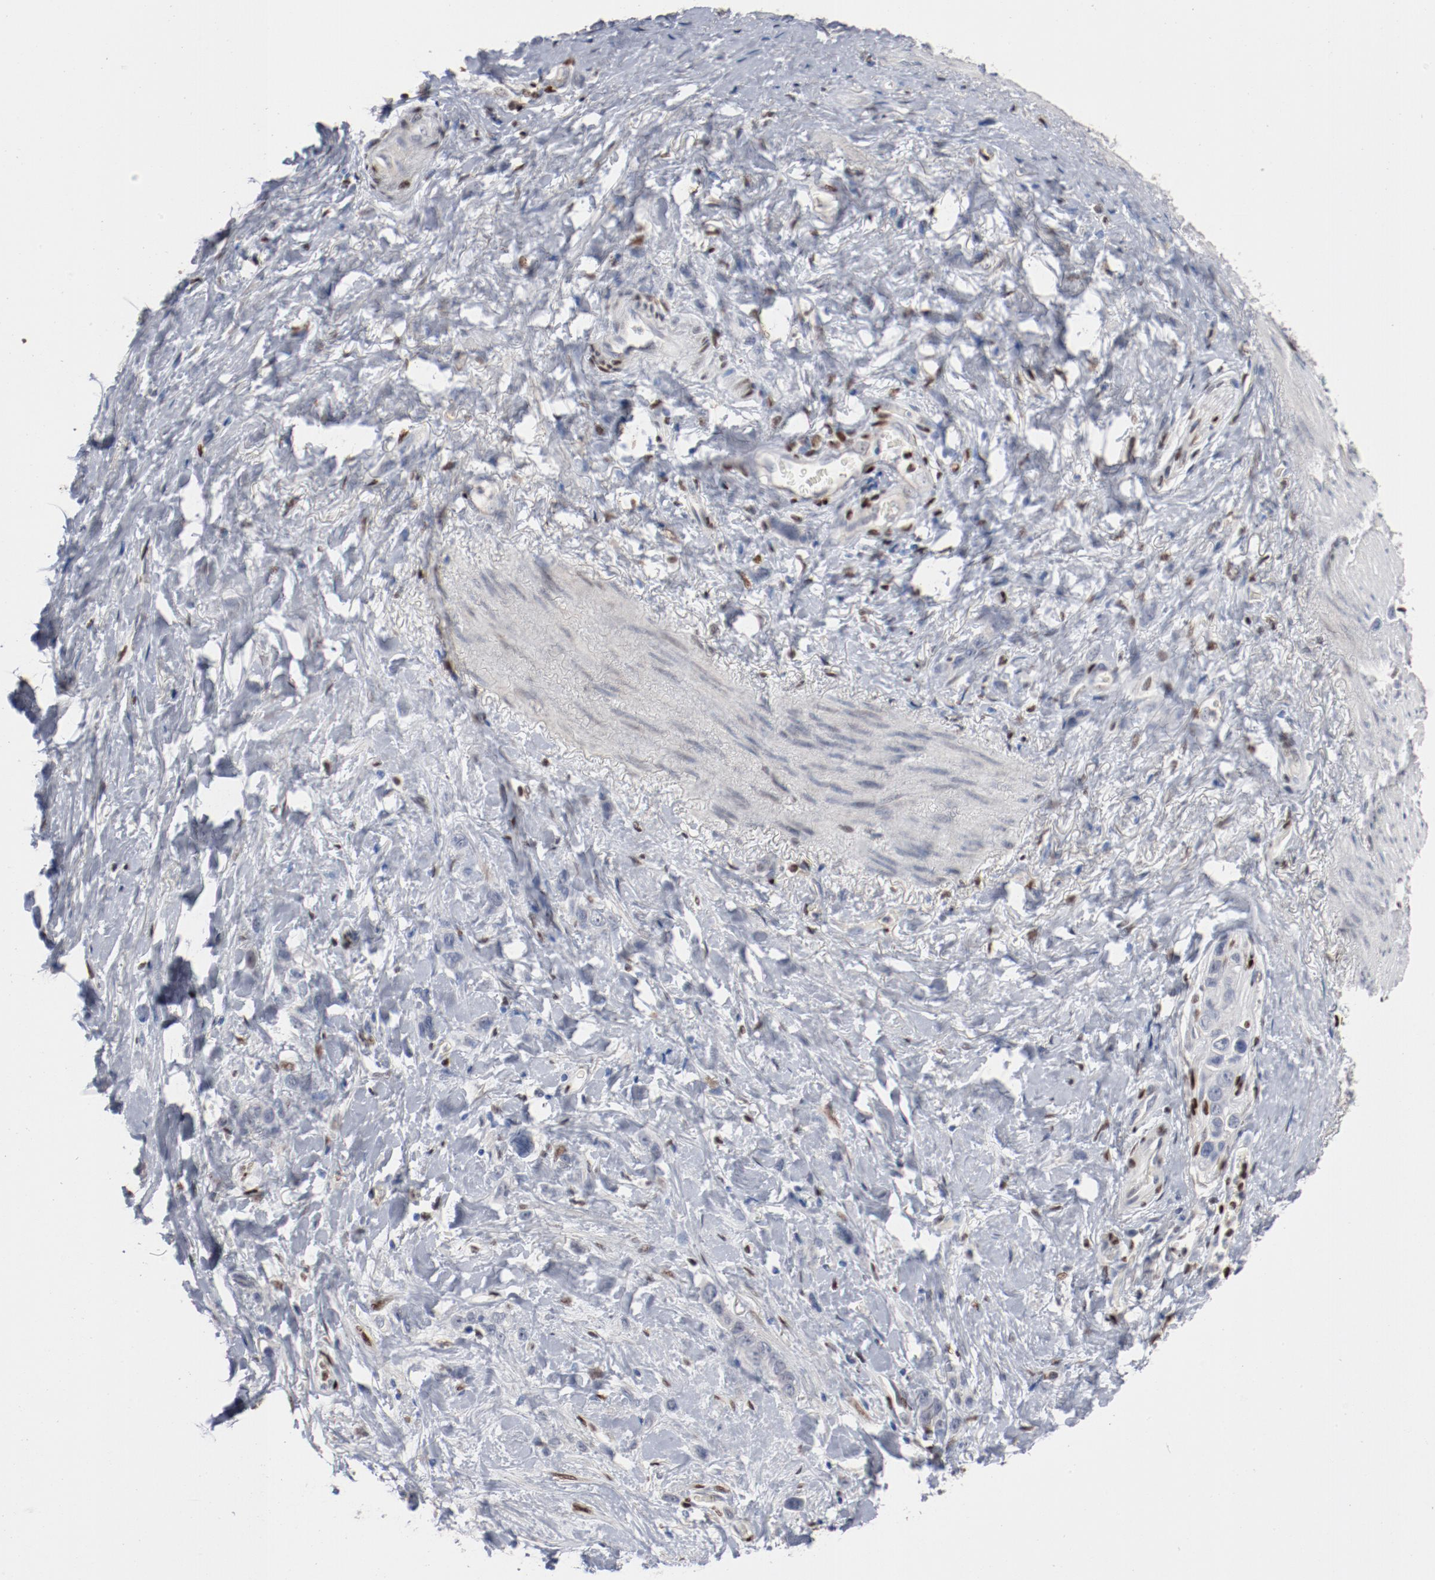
{"staining": {"intensity": "negative", "quantity": "none", "location": "none"}, "tissue": "stomach cancer", "cell_type": "Tumor cells", "image_type": "cancer", "snomed": [{"axis": "morphology", "description": "Normal tissue, NOS"}, {"axis": "morphology", "description": "Adenocarcinoma, NOS"}, {"axis": "morphology", "description": "Adenocarcinoma, High grade"}, {"axis": "topography", "description": "Stomach, upper"}, {"axis": "topography", "description": "Stomach"}], "caption": "This is an IHC image of human high-grade adenocarcinoma (stomach). There is no expression in tumor cells.", "gene": "ZEB2", "patient": {"sex": "female", "age": 65}}